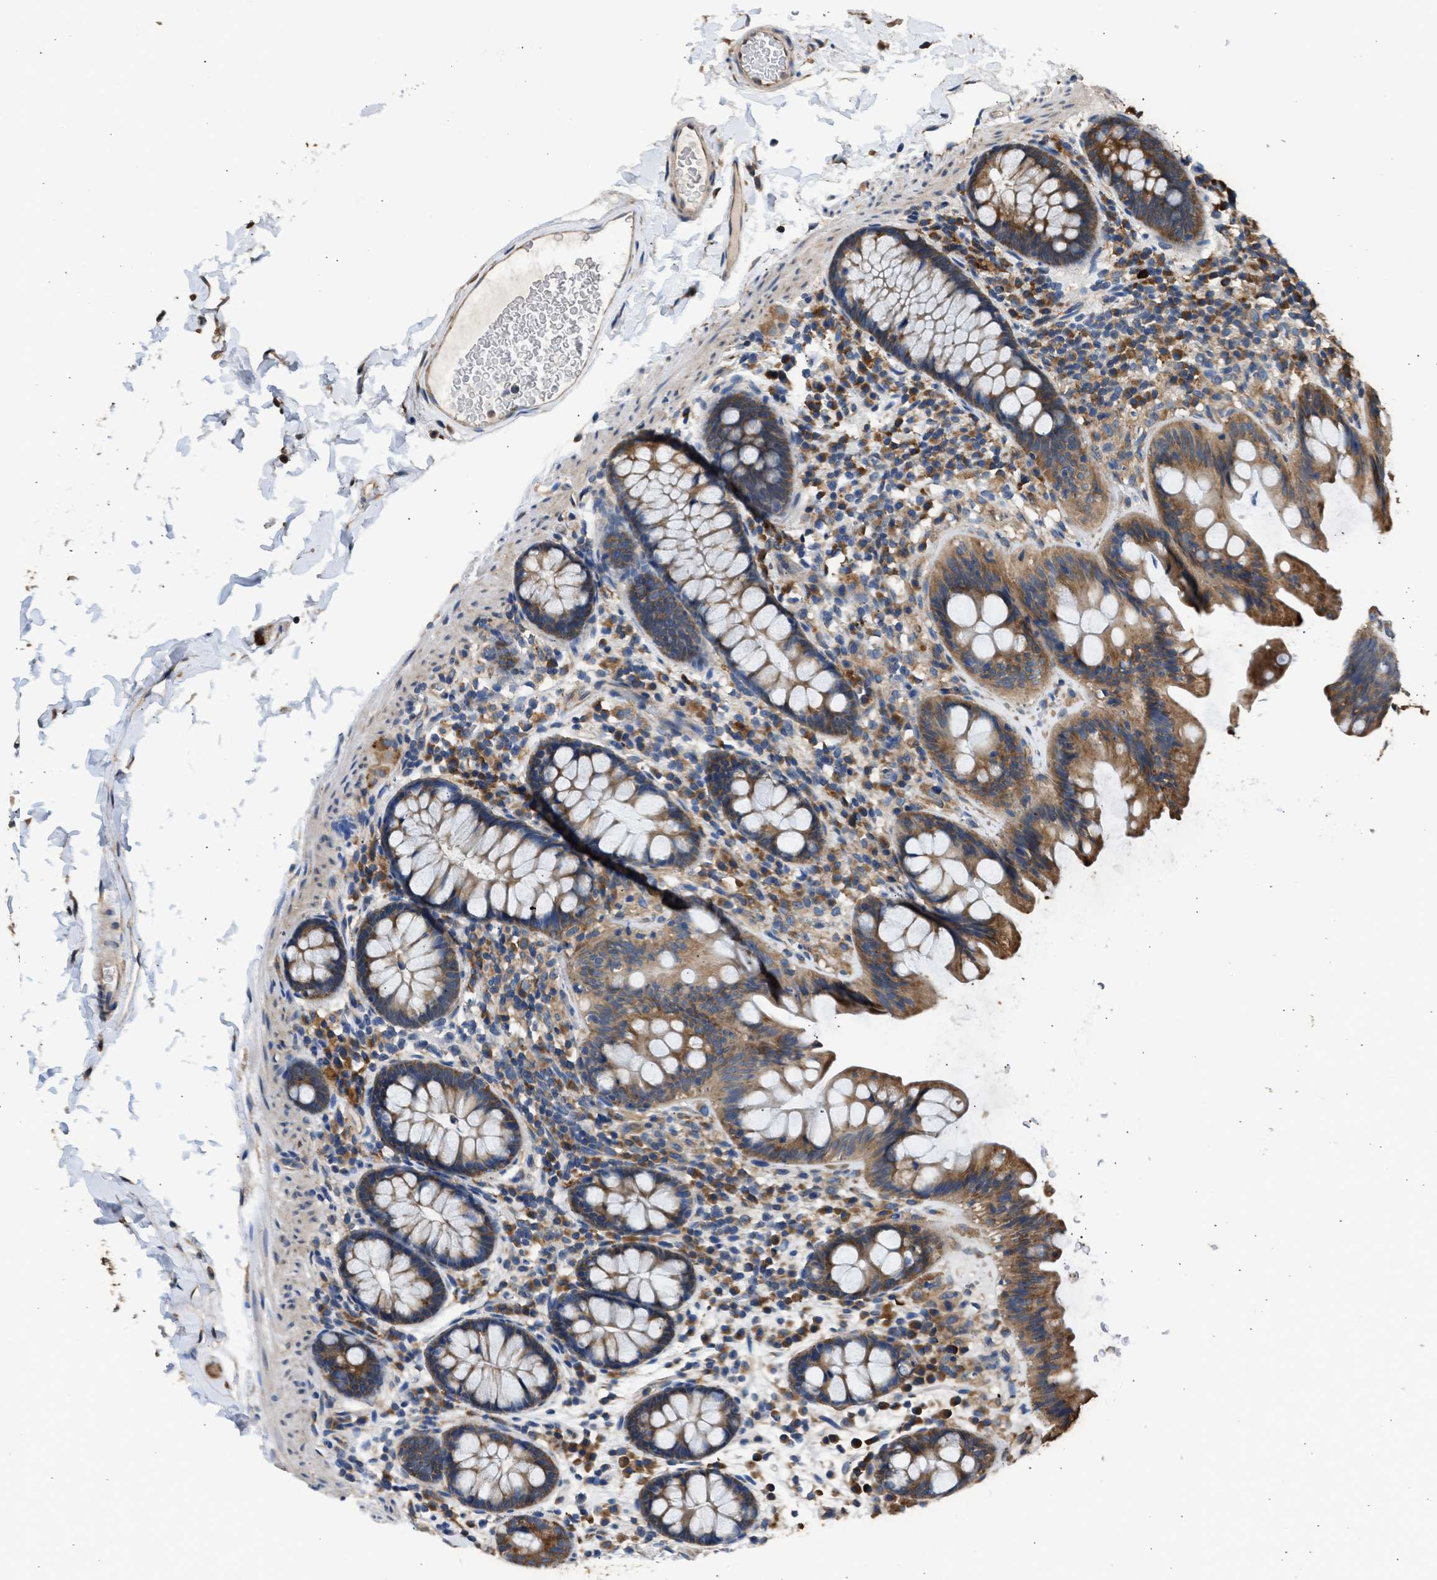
{"staining": {"intensity": "moderate", "quantity": ">75%", "location": "cytoplasmic/membranous"}, "tissue": "colon", "cell_type": "Endothelial cells", "image_type": "normal", "snomed": [{"axis": "morphology", "description": "Normal tissue, NOS"}, {"axis": "topography", "description": "Colon"}], "caption": "Colon stained for a protein (brown) demonstrates moderate cytoplasmic/membranous positive positivity in approximately >75% of endothelial cells.", "gene": "SLC36A4", "patient": {"sex": "female", "age": 80}}